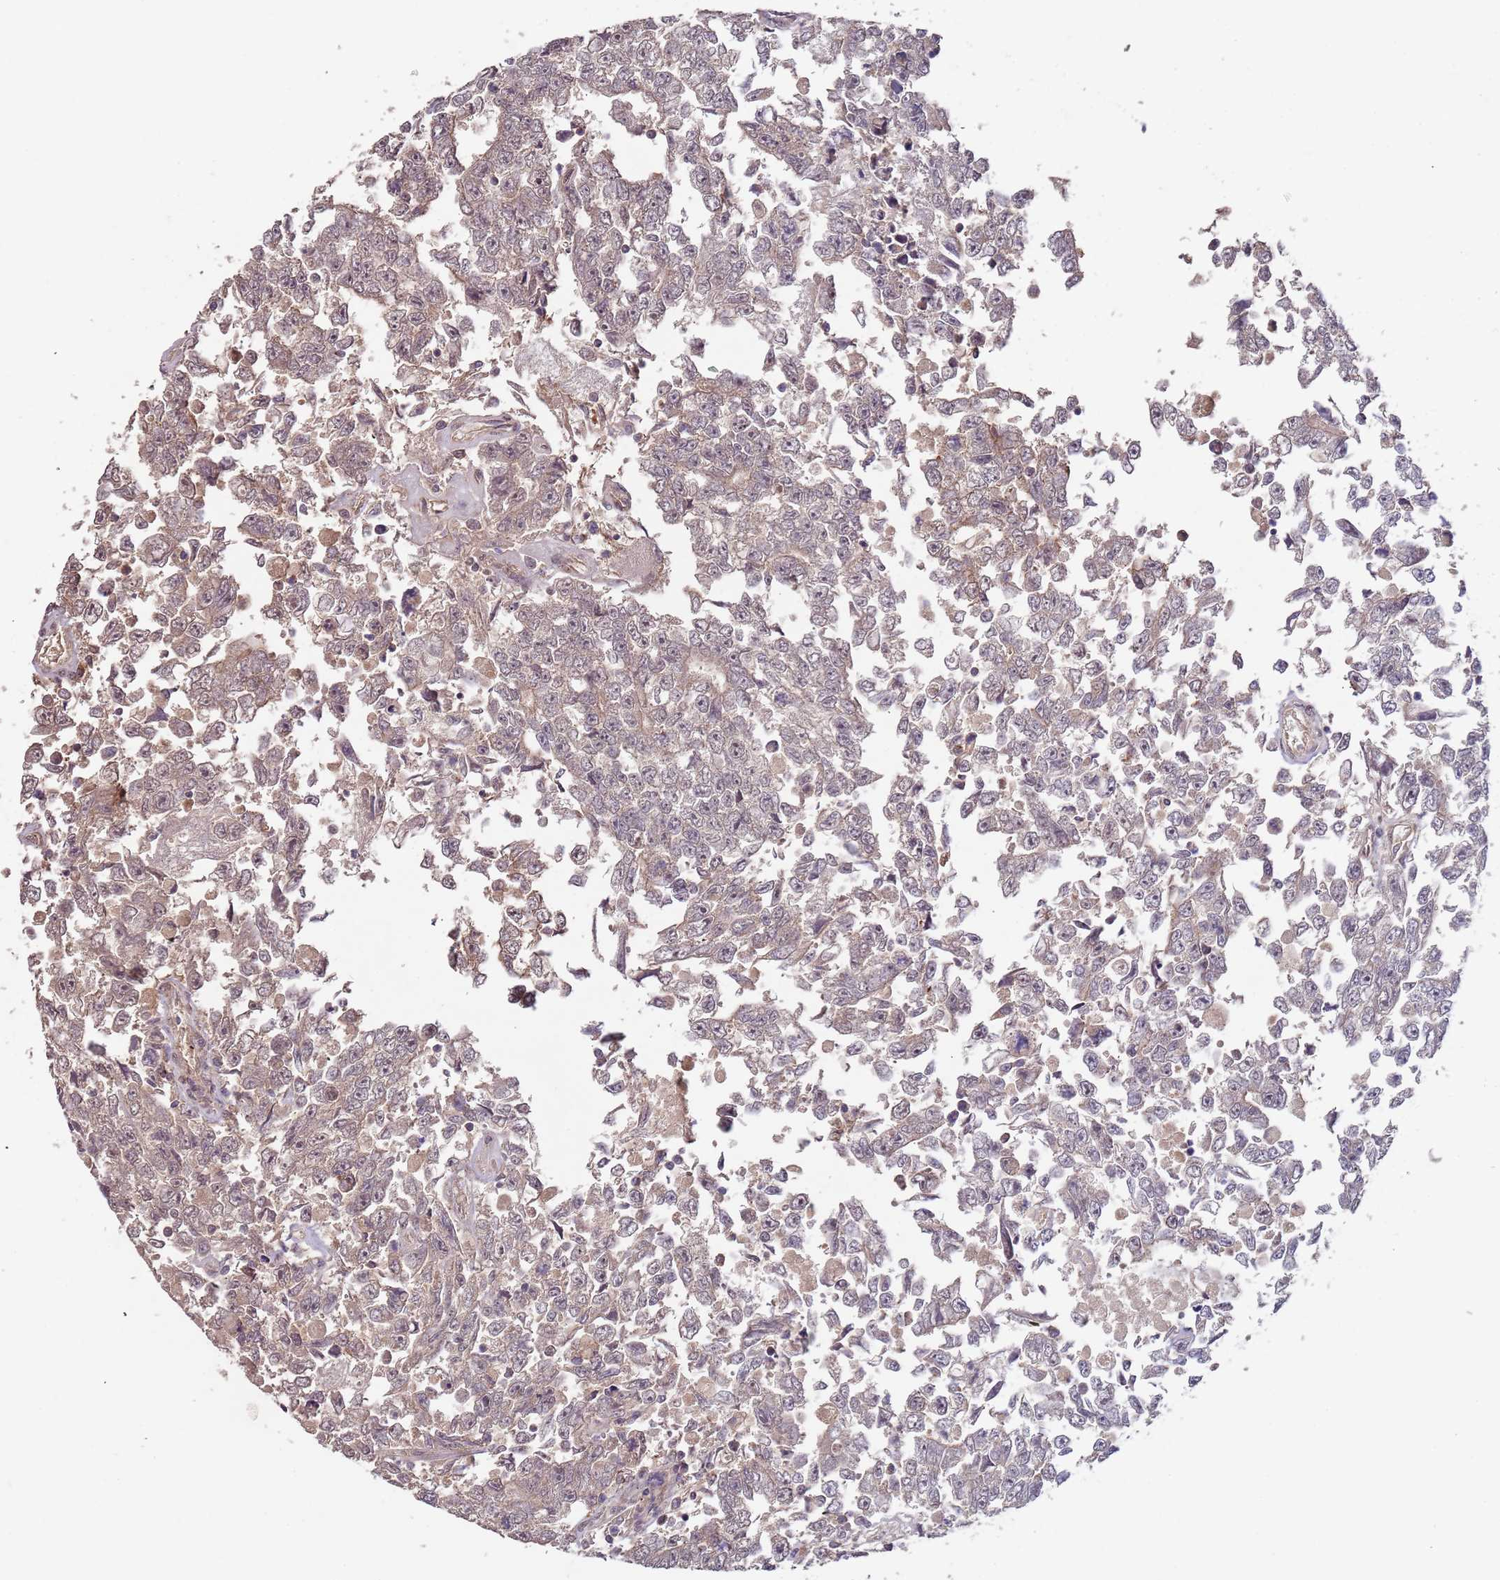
{"staining": {"intensity": "weak", "quantity": "25%-75%", "location": "cytoplasmic/membranous"}, "tissue": "testis cancer", "cell_type": "Tumor cells", "image_type": "cancer", "snomed": [{"axis": "morphology", "description": "Carcinoma, Embryonal, NOS"}, {"axis": "topography", "description": "Testis"}], "caption": "A high-resolution micrograph shows immunohistochemistry (IHC) staining of testis cancer (embryonal carcinoma), which demonstrates weak cytoplasmic/membranous staining in about 25%-75% of tumor cells.", "gene": "KANSL1L", "patient": {"sex": "male", "age": 25}}